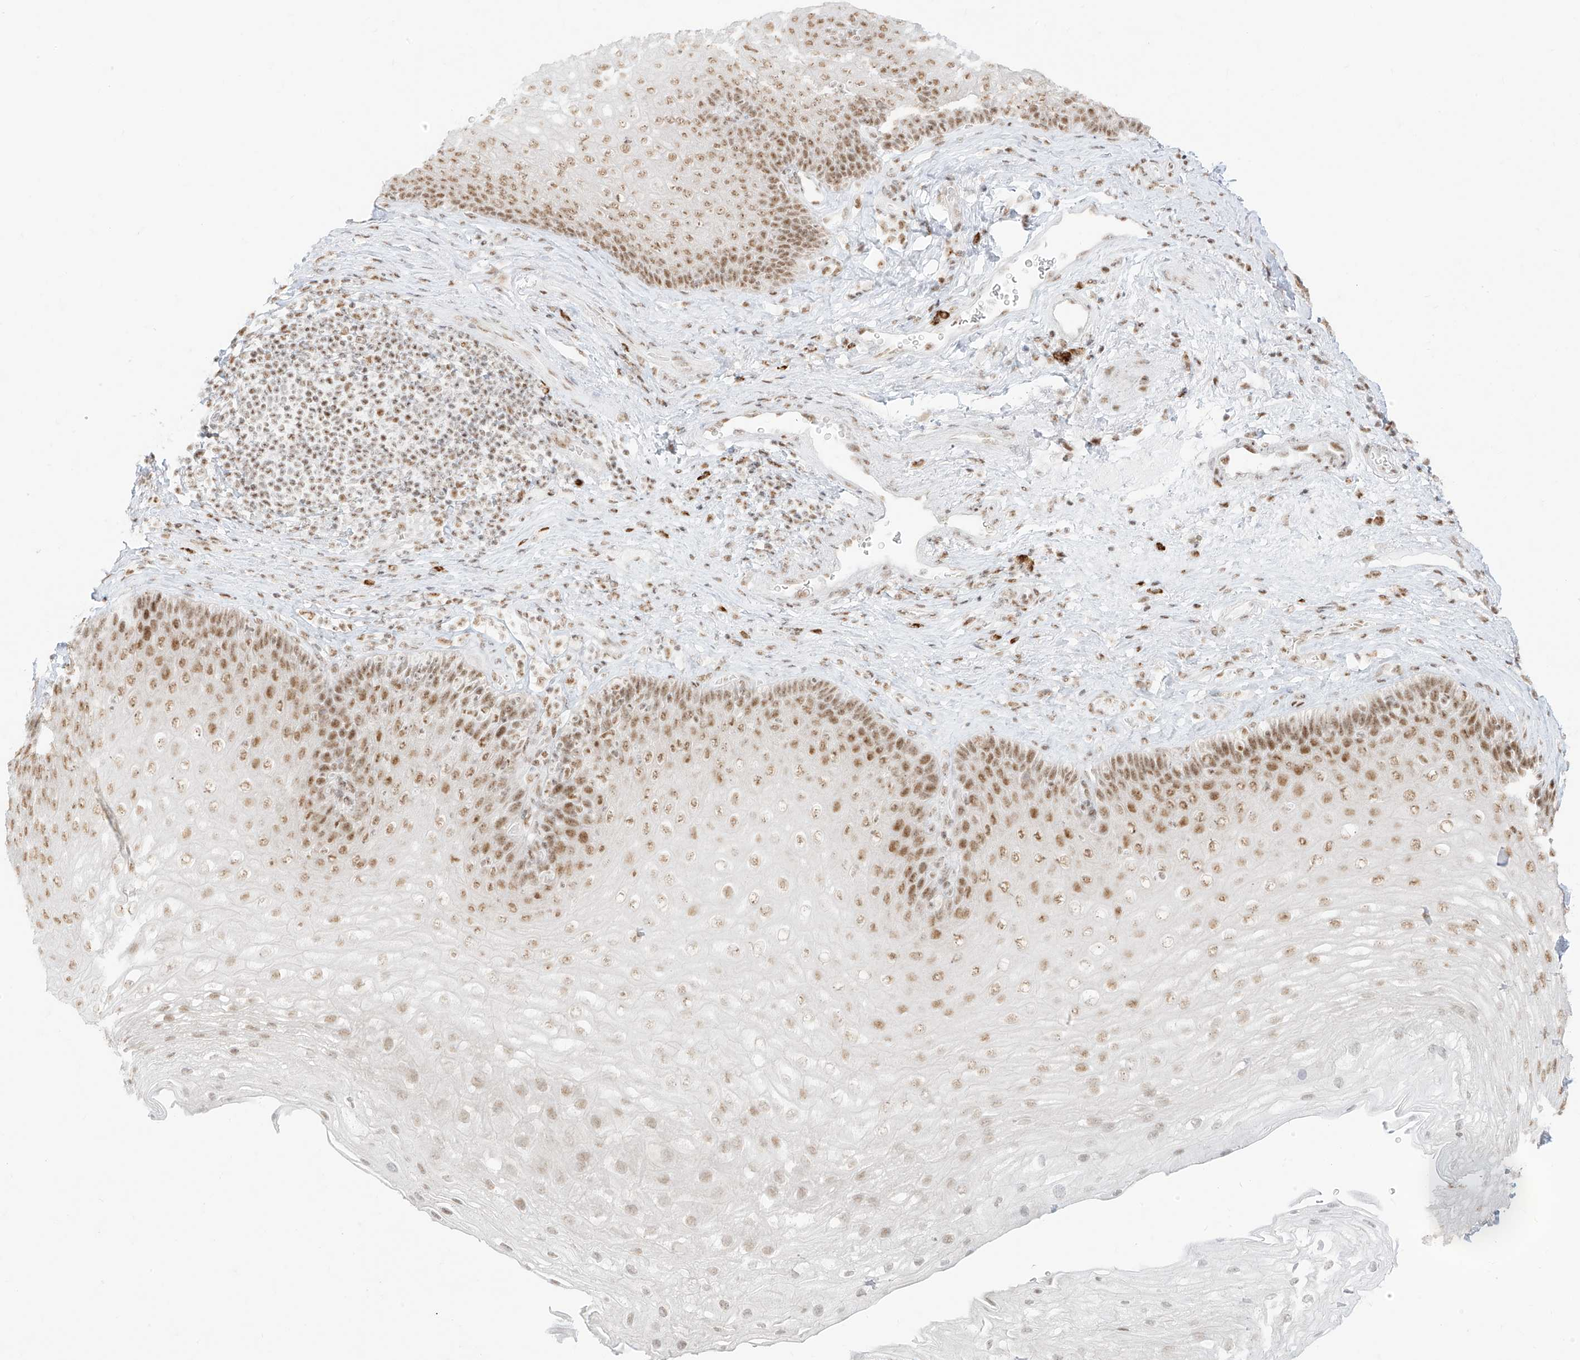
{"staining": {"intensity": "moderate", "quantity": "25%-75%", "location": "nuclear"}, "tissue": "esophagus", "cell_type": "Squamous epithelial cells", "image_type": "normal", "snomed": [{"axis": "morphology", "description": "Normal tissue, NOS"}, {"axis": "topography", "description": "Esophagus"}], "caption": "Esophagus stained with DAB (3,3'-diaminobenzidine) immunohistochemistry (IHC) shows medium levels of moderate nuclear positivity in approximately 25%-75% of squamous epithelial cells.", "gene": "SUPT5H", "patient": {"sex": "female", "age": 66}}